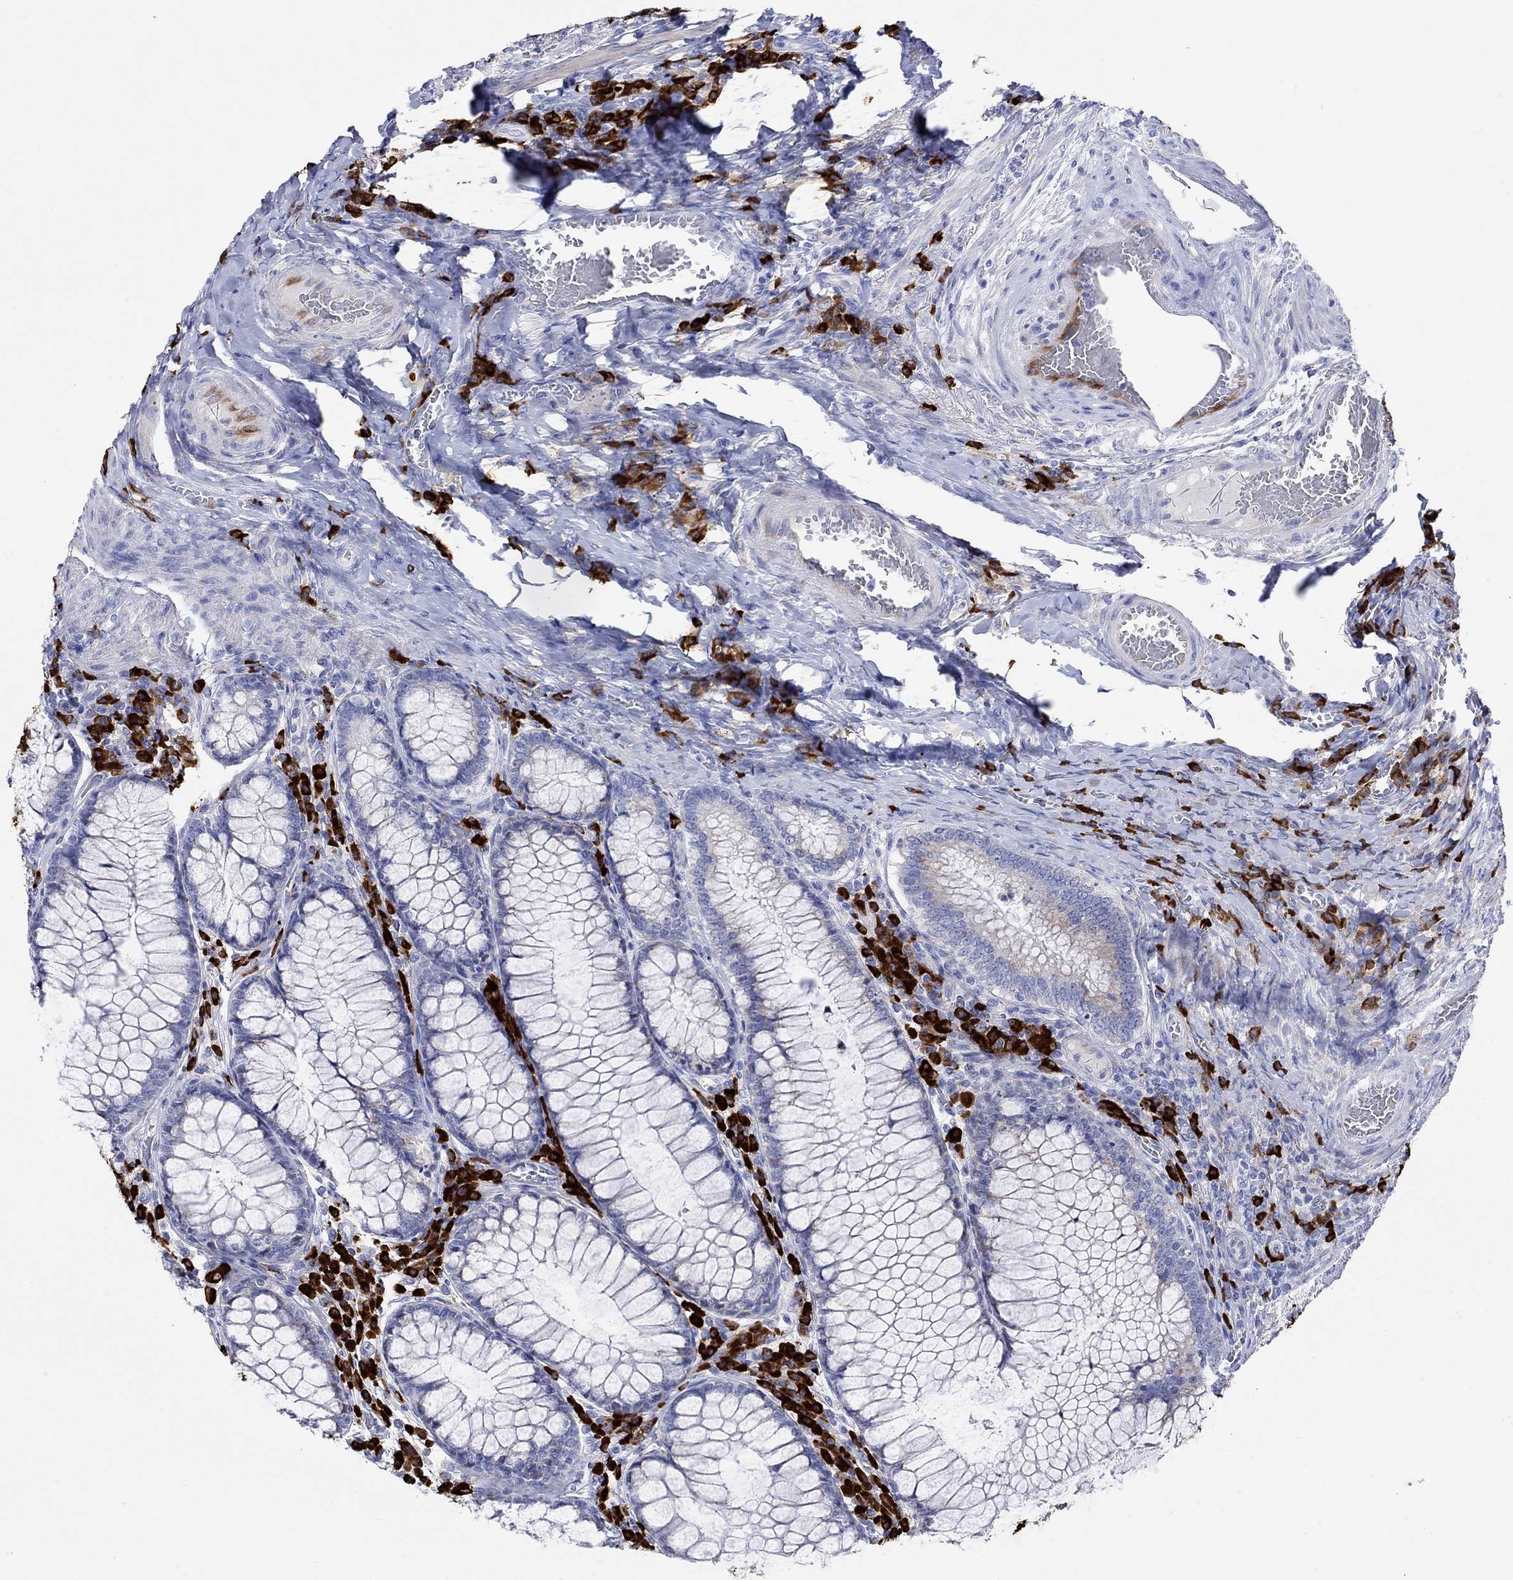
{"staining": {"intensity": "negative", "quantity": "none", "location": "none"}, "tissue": "colorectal cancer", "cell_type": "Tumor cells", "image_type": "cancer", "snomed": [{"axis": "morphology", "description": "Adenocarcinoma, NOS"}, {"axis": "topography", "description": "Colon"}], "caption": "Human colorectal cancer stained for a protein using immunohistochemistry demonstrates no expression in tumor cells.", "gene": "P2RY6", "patient": {"sex": "female", "age": 86}}